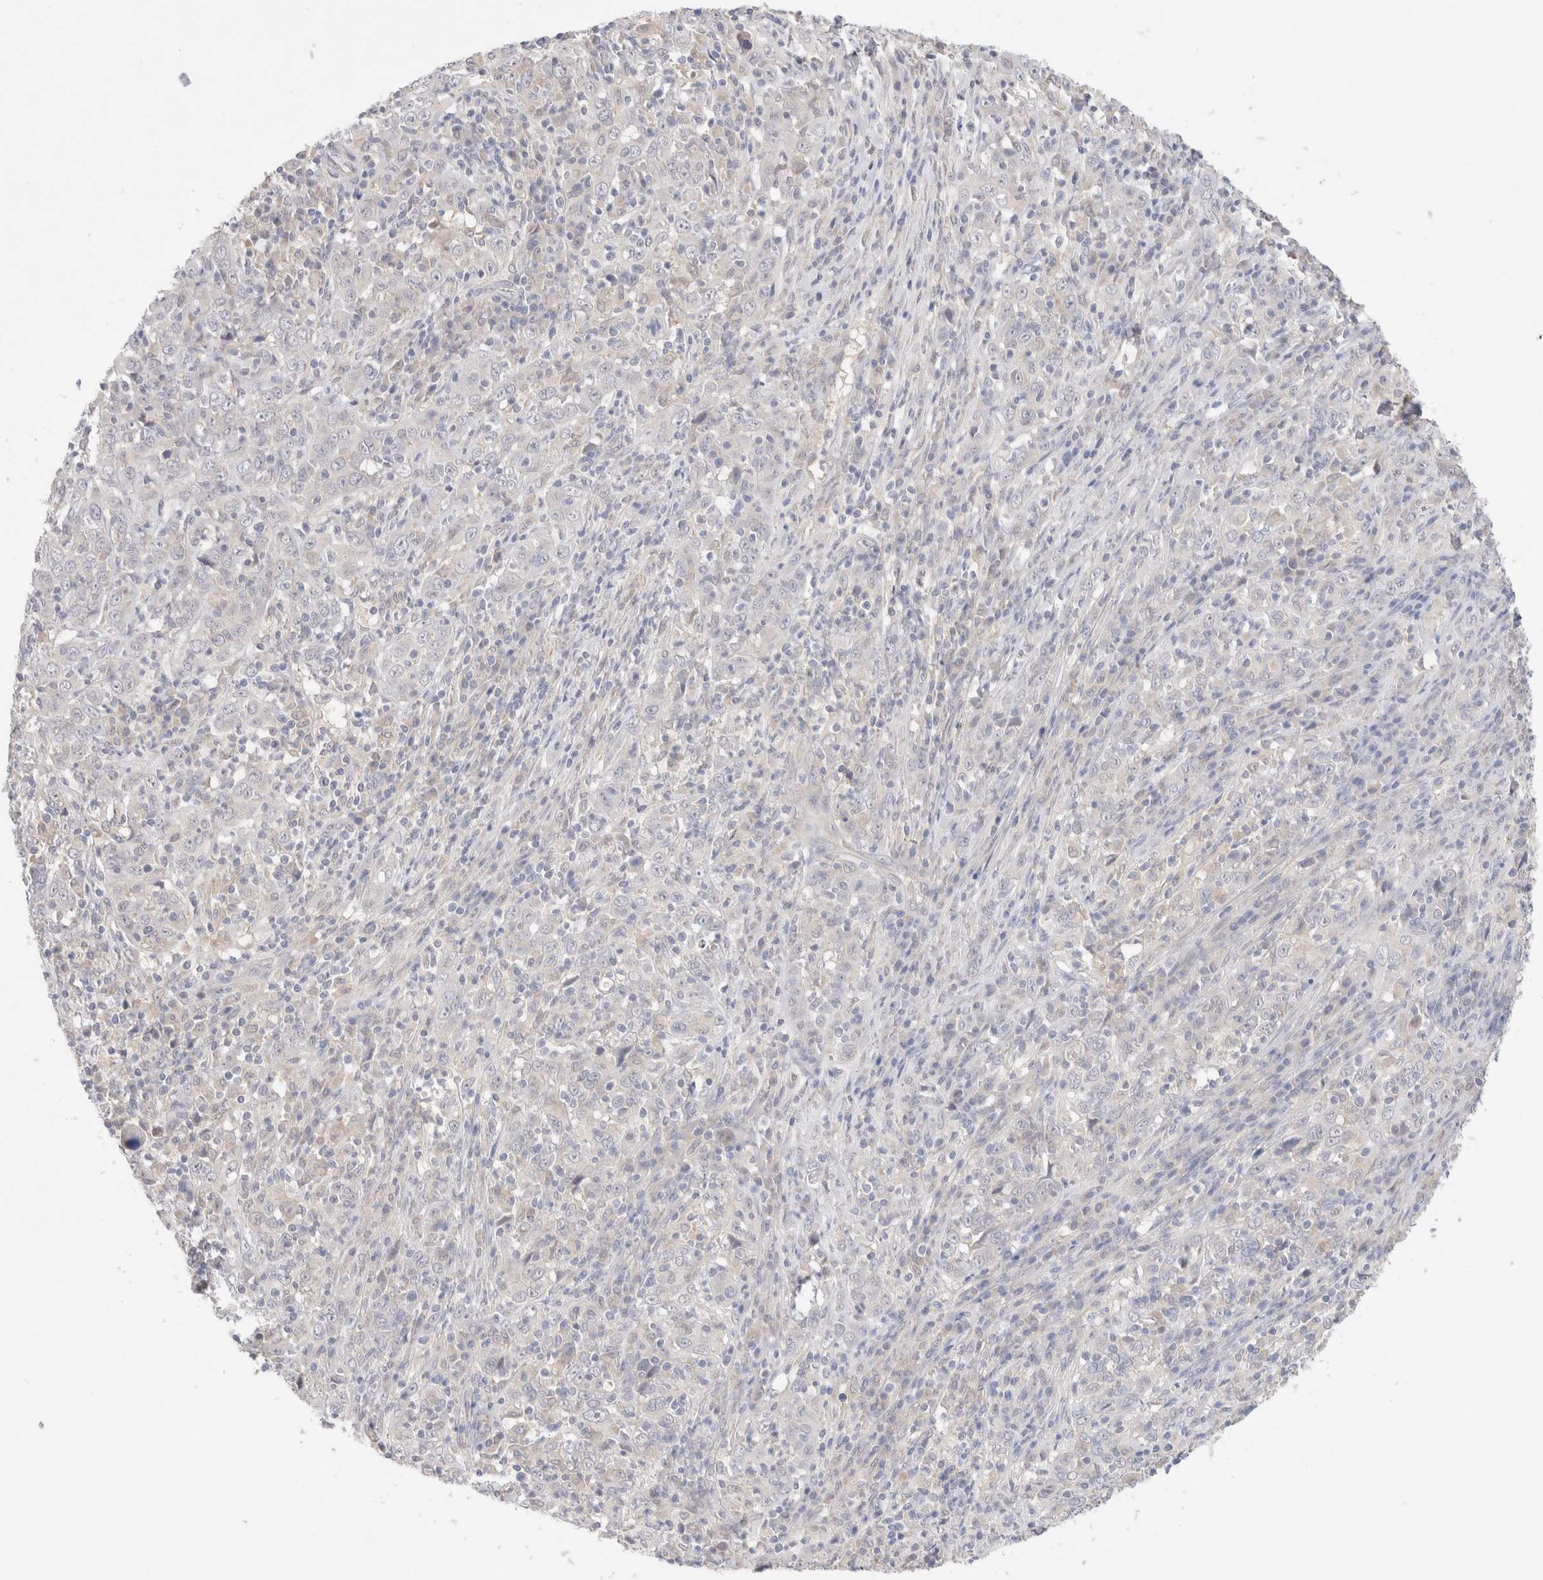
{"staining": {"intensity": "negative", "quantity": "none", "location": "none"}, "tissue": "cervical cancer", "cell_type": "Tumor cells", "image_type": "cancer", "snomed": [{"axis": "morphology", "description": "Squamous cell carcinoma, NOS"}, {"axis": "topography", "description": "Cervix"}], "caption": "Micrograph shows no protein staining in tumor cells of cervical cancer (squamous cell carcinoma) tissue.", "gene": "SPATA20", "patient": {"sex": "female", "age": 46}}